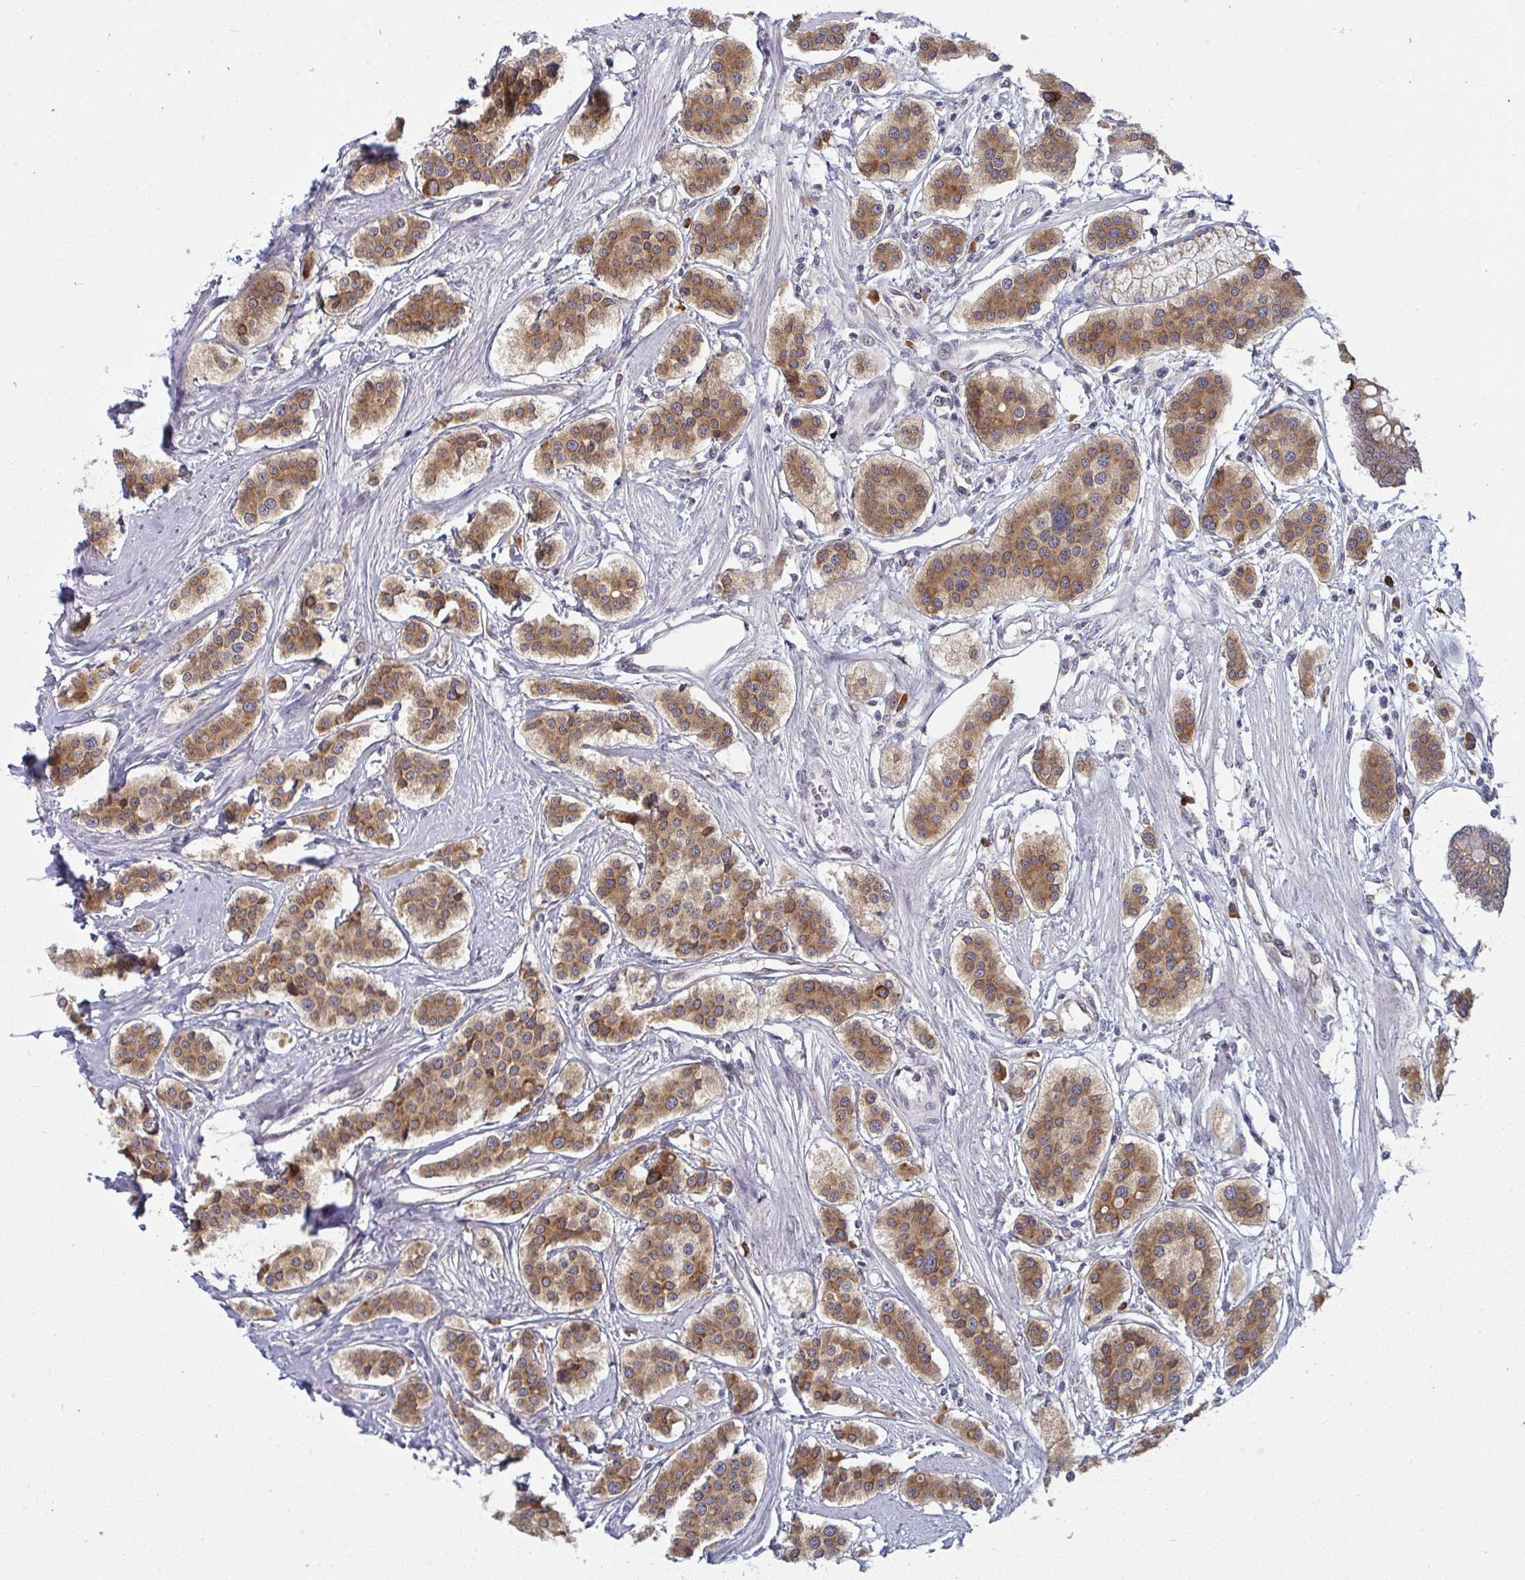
{"staining": {"intensity": "moderate", "quantity": ">75%", "location": "cytoplasmic/membranous"}, "tissue": "carcinoid", "cell_type": "Tumor cells", "image_type": "cancer", "snomed": [{"axis": "morphology", "description": "Carcinoid, malignant, NOS"}, {"axis": "topography", "description": "Small intestine"}], "caption": "A brown stain labels moderate cytoplasmic/membranous positivity of a protein in human carcinoid (malignant) tumor cells.", "gene": "LYSMD4", "patient": {"sex": "male", "age": 60}}